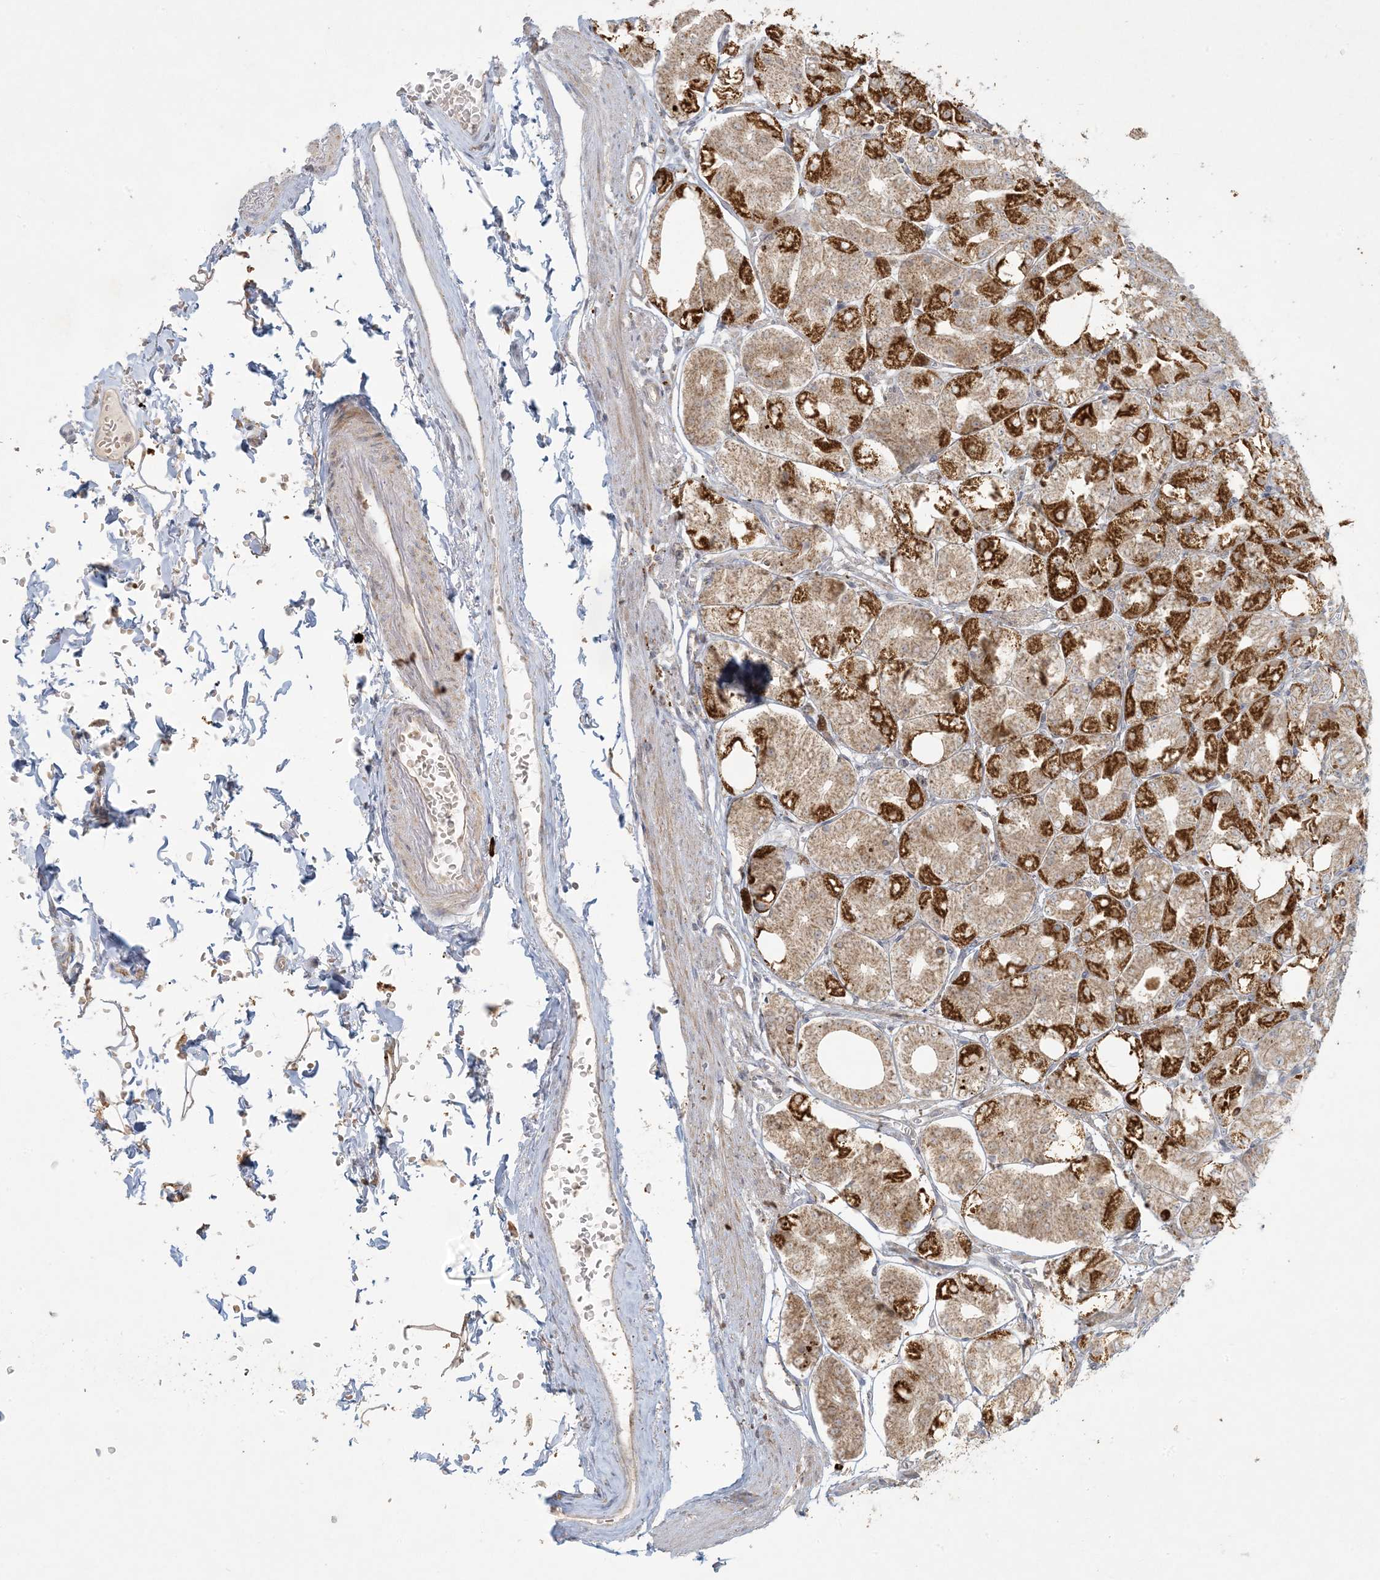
{"staining": {"intensity": "strong", "quantity": "25%-75%", "location": "cytoplasmic/membranous"}, "tissue": "stomach", "cell_type": "Glandular cells", "image_type": "normal", "snomed": [{"axis": "morphology", "description": "Normal tissue, NOS"}, {"axis": "topography", "description": "Stomach, lower"}], "caption": "IHC (DAB) staining of normal stomach displays strong cytoplasmic/membranous protein expression in about 25%-75% of glandular cells.", "gene": "MCAT", "patient": {"sex": "male", "age": 71}}